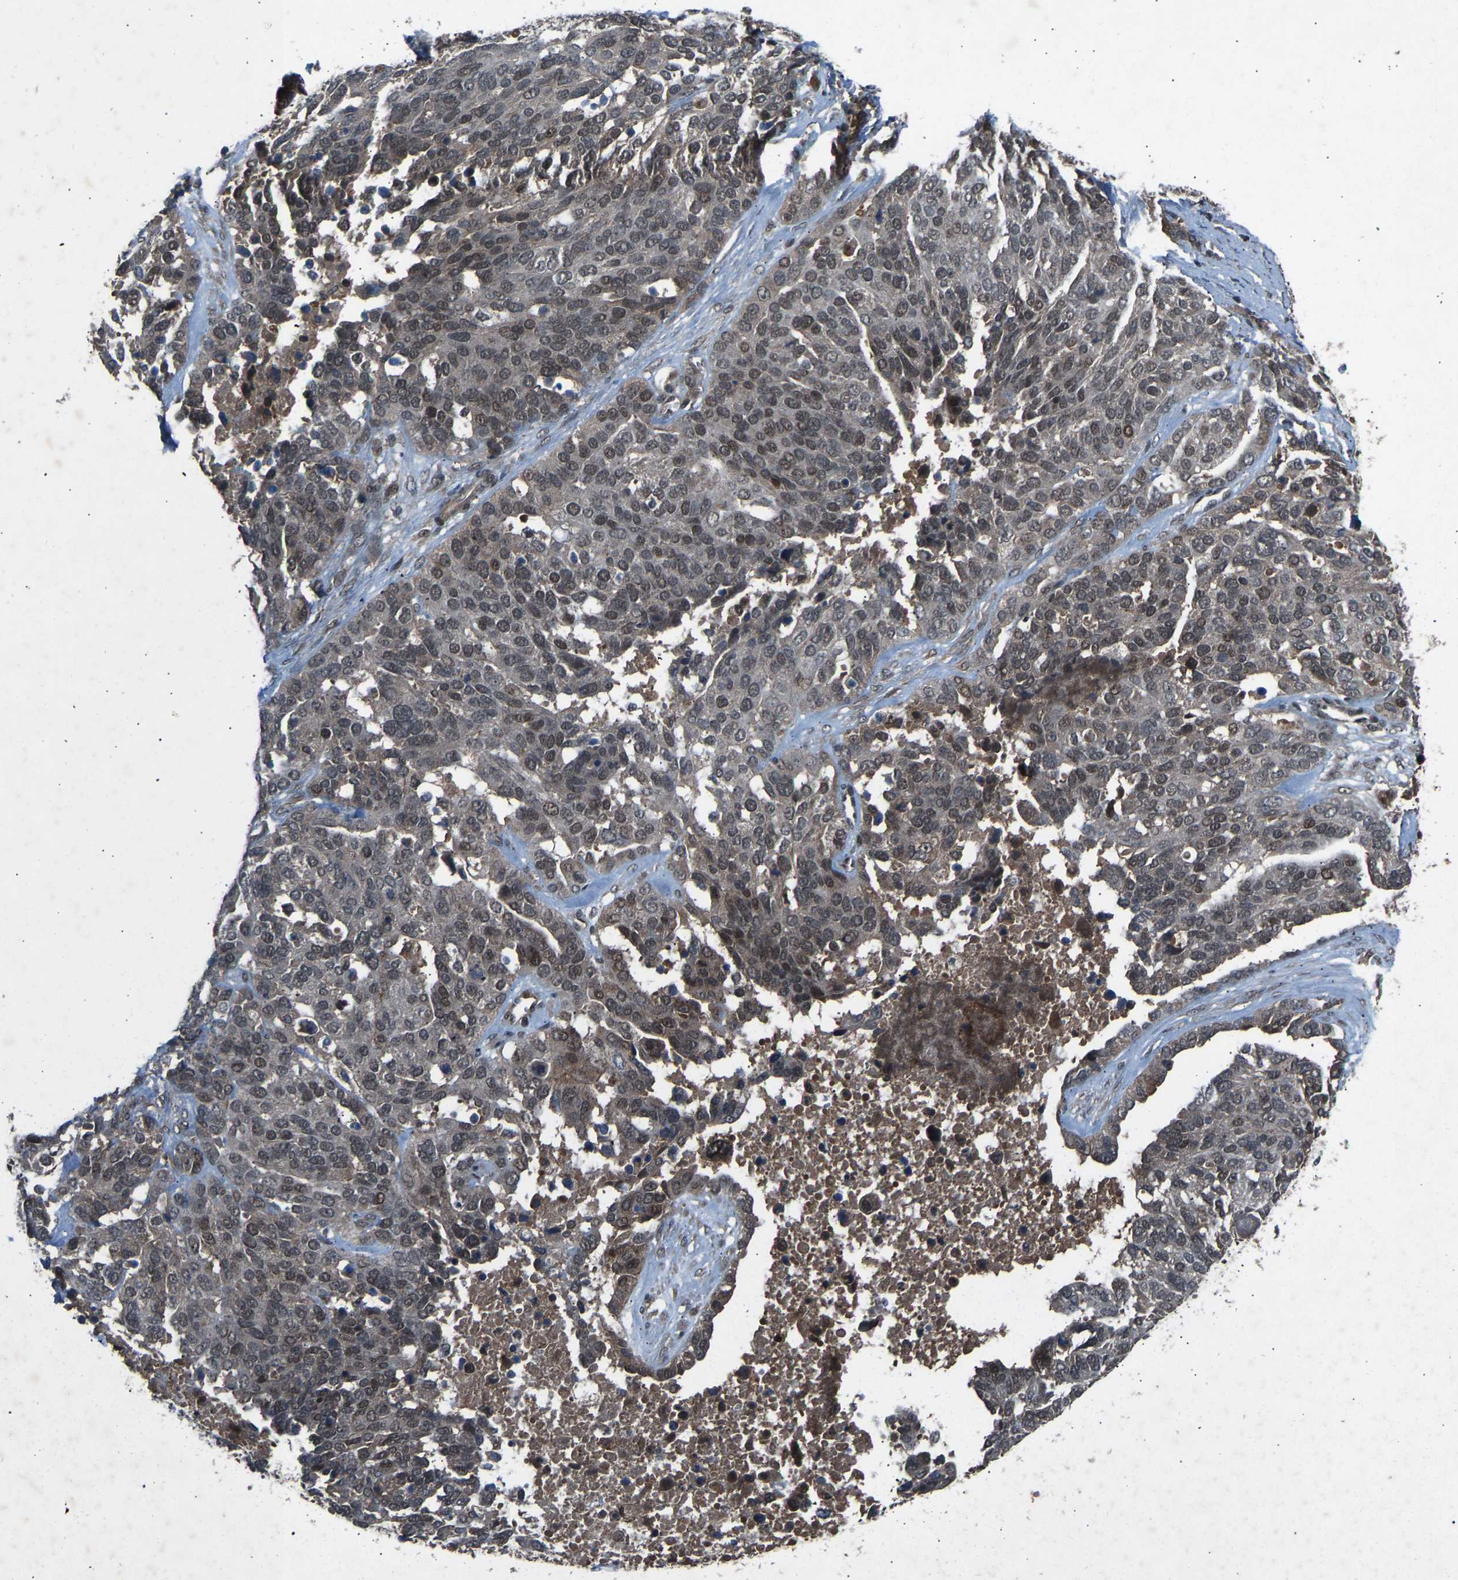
{"staining": {"intensity": "weak", "quantity": ">75%", "location": "cytoplasmic/membranous,nuclear"}, "tissue": "ovarian cancer", "cell_type": "Tumor cells", "image_type": "cancer", "snomed": [{"axis": "morphology", "description": "Cystadenocarcinoma, serous, NOS"}, {"axis": "topography", "description": "Ovary"}], "caption": "IHC image of neoplastic tissue: human ovarian cancer (serous cystadenocarcinoma) stained using IHC shows low levels of weak protein expression localized specifically in the cytoplasmic/membranous and nuclear of tumor cells, appearing as a cytoplasmic/membranous and nuclear brown color.", "gene": "SLC43A1", "patient": {"sex": "female", "age": 44}}